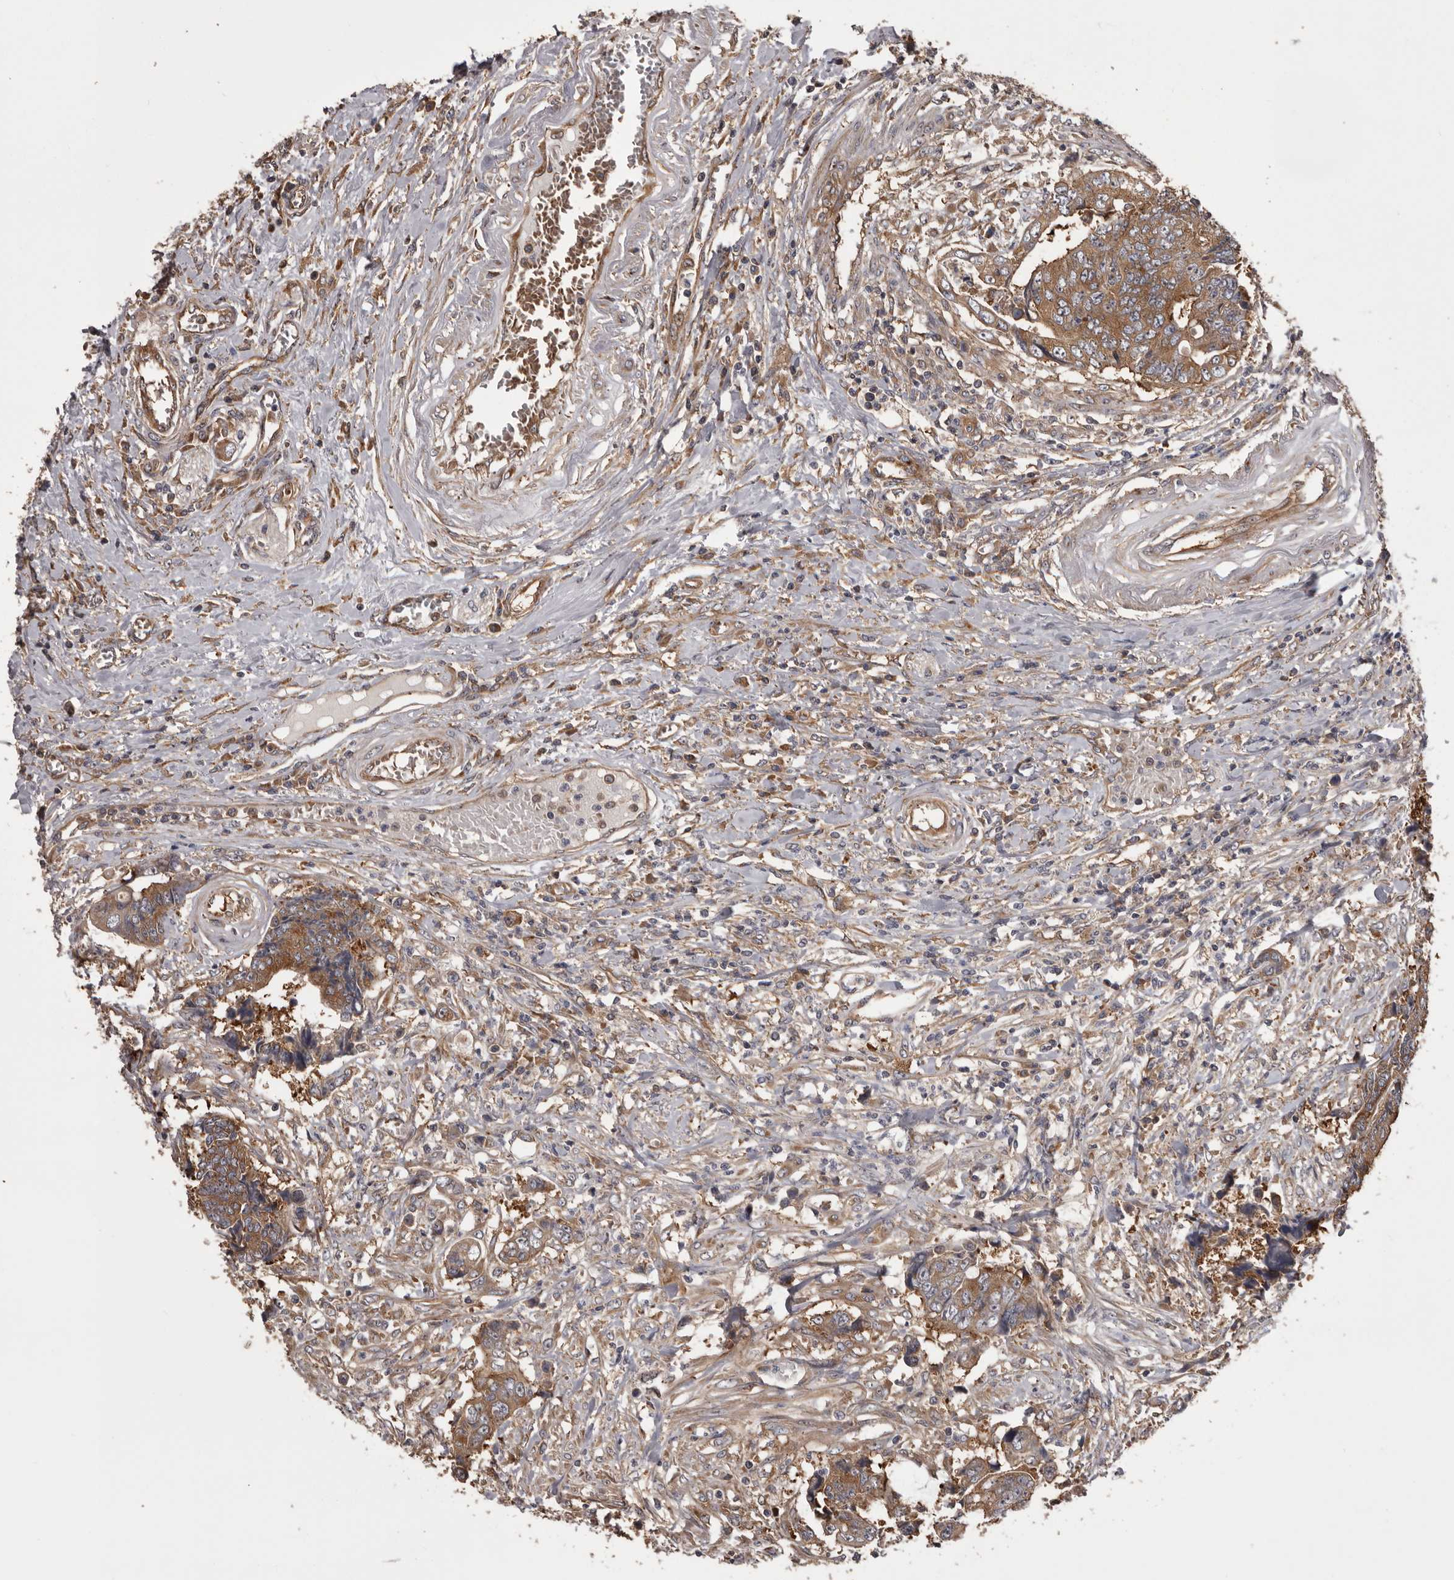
{"staining": {"intensity": "moderate", "quantity": ">75%", "location": "cytoplasmic/membranous"}, "tissue": "colorectal cancer", "cell_type": "Tumor cells", "image_type": "cancer", "snomed": [{"axis": "morphology", "description": "Adenocarcinoma, NOS"}, {"axis": "topography", "description": "Rectum"}], "caption": "The image shows staining of colorectal adenocarcinoma, revealing moderate cytoplasmic/membranous protein positivity (brown color) within tumor cells. The protein of interest is stained brown, and the nuclei are stained in blue (DAB (3,3'-diaminobenzidine) IHC with brightfield microscopy, high magnification).", "gene": "DARS1", "patient": {"sex": "male", "age": 84}}